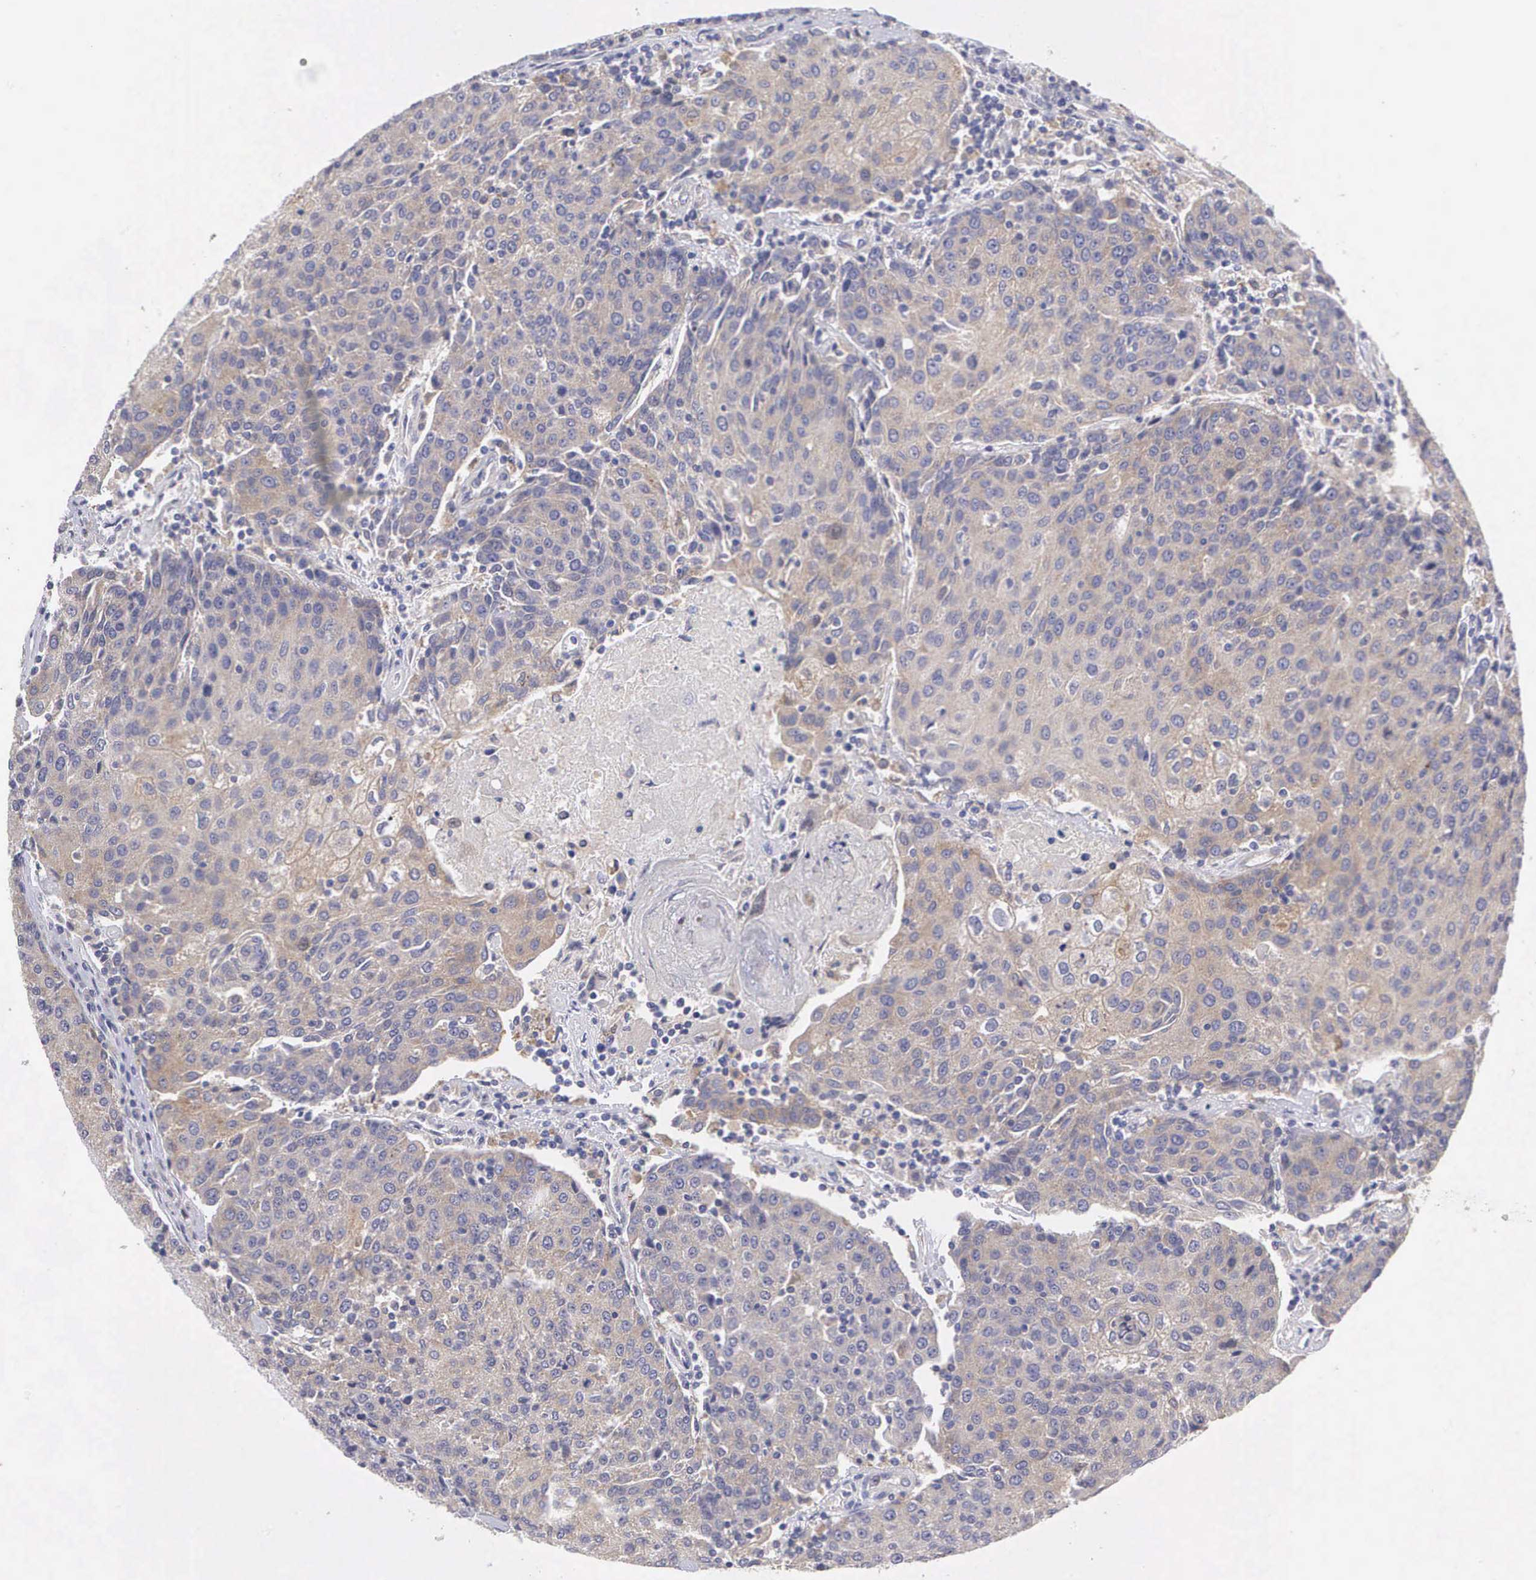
{"staining": {"intensity": "negative", "quantity": "none", "location": "none"}, "tissue": "urothelial cancer", "cell_type": "Tumor cells", "image_type": "cancer", "snomed": [{"axis": "morphology", "description": "Urothelial carcinoma, High grade"}, {"axis": "topography", "description": "Urinary bladder"}], "caption": "Urothelial cancer stained for a protein using immunohistochemistry (IHC) reveals no positivity tumor cells.", "gene": "GRIPAP1", "patient": {"sex": "female", "age": 85}}